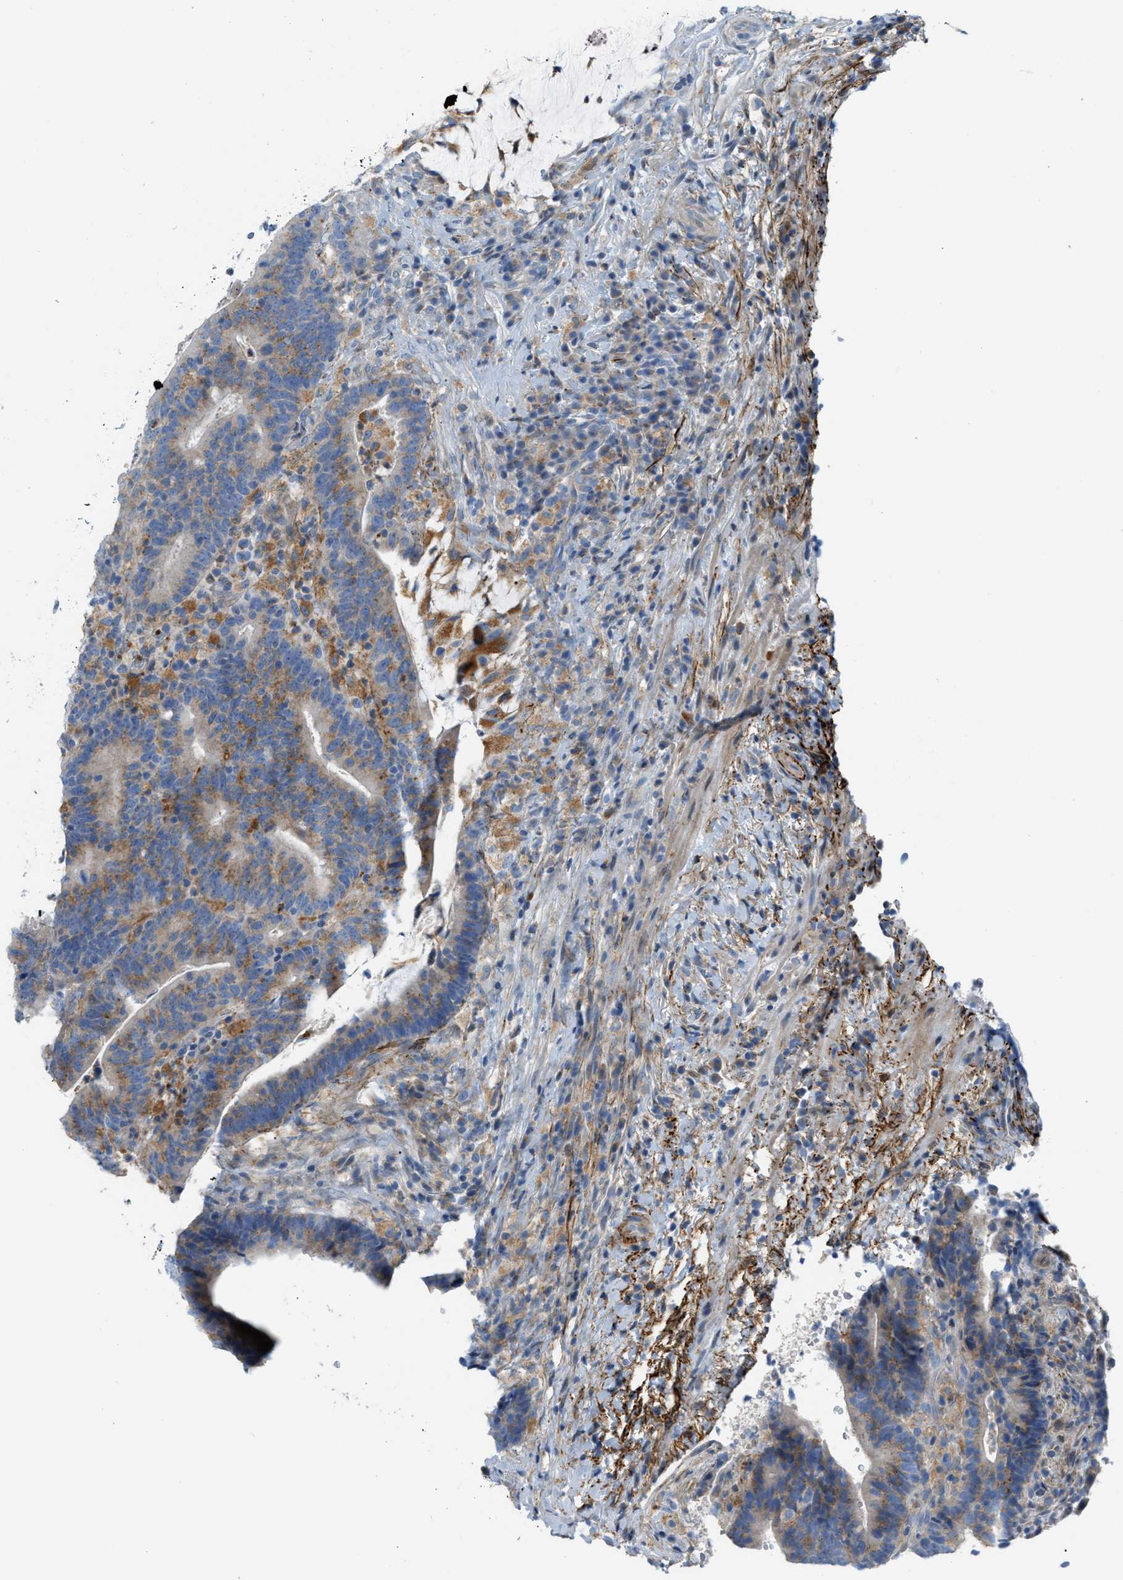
{"staining": {"intensity": "moderate", "quantity": ">75%", "location": "cytoplasmic/membranous"}, "tissue": "colorectal cancer", "cell_type": "Tumor cells", "image_type": "cancer", "snomed": [{"axis": "morphology", "description": "Adenocarcinoma, NOS"}, {"axis": "topography", "description": "Colon"}], "caption": "A high-resolution photomicrograph shows IHC staining of adenocarcinoma (colorectal), which demonstrates moderate cytoplasmic/membranous positivity in approximately >75% of tumor cells. (Stains: DAB in brown, nuclei in blue, Microscopy: brightfield microscopy at high magnification).", "gene": "LMBRD1", "patient": {"sex": "female", "age": 66}}